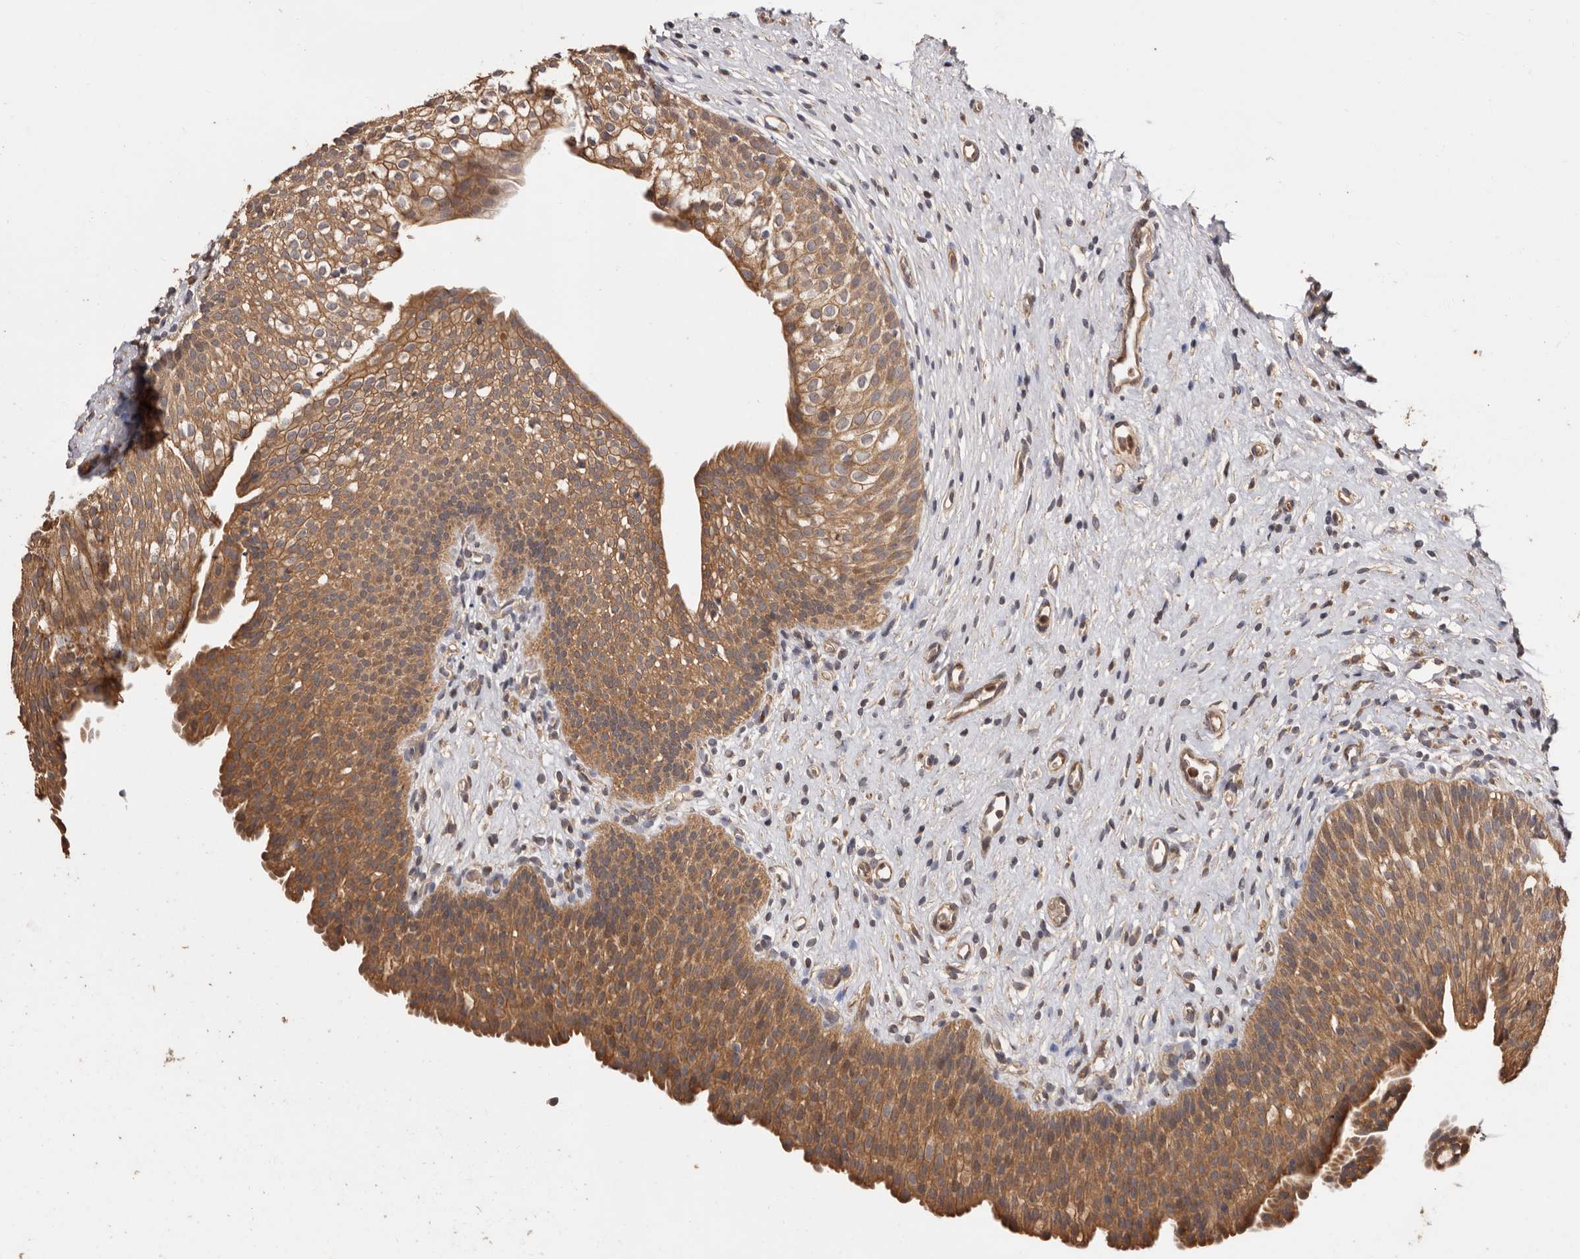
{"staining": {"intensity": "moderate", "quantity": ">75%", "location": "cytoplasmic/membranous"}, "tissue": "urinary bladder", "cell_type": "Urothelial cells", "image_type": "normal", "snomed": [{"axis": "morphology", "description": "Normal tissue, NOS"}, {"axis": "topography", "description": "Urinary bladder"}], "caption": "A brown stain highlights moderate cytoplasmic/membranous expression of a protein in urothelial cells of benign urinary bladder. The staining was performed using DAB to visualize the protein expression in brown, while the nuclei were stained in blue with hematoxylin (Magnification: 20x).", "gene": "COQ8B", "patient": {"sex": "male", "age": 1}}